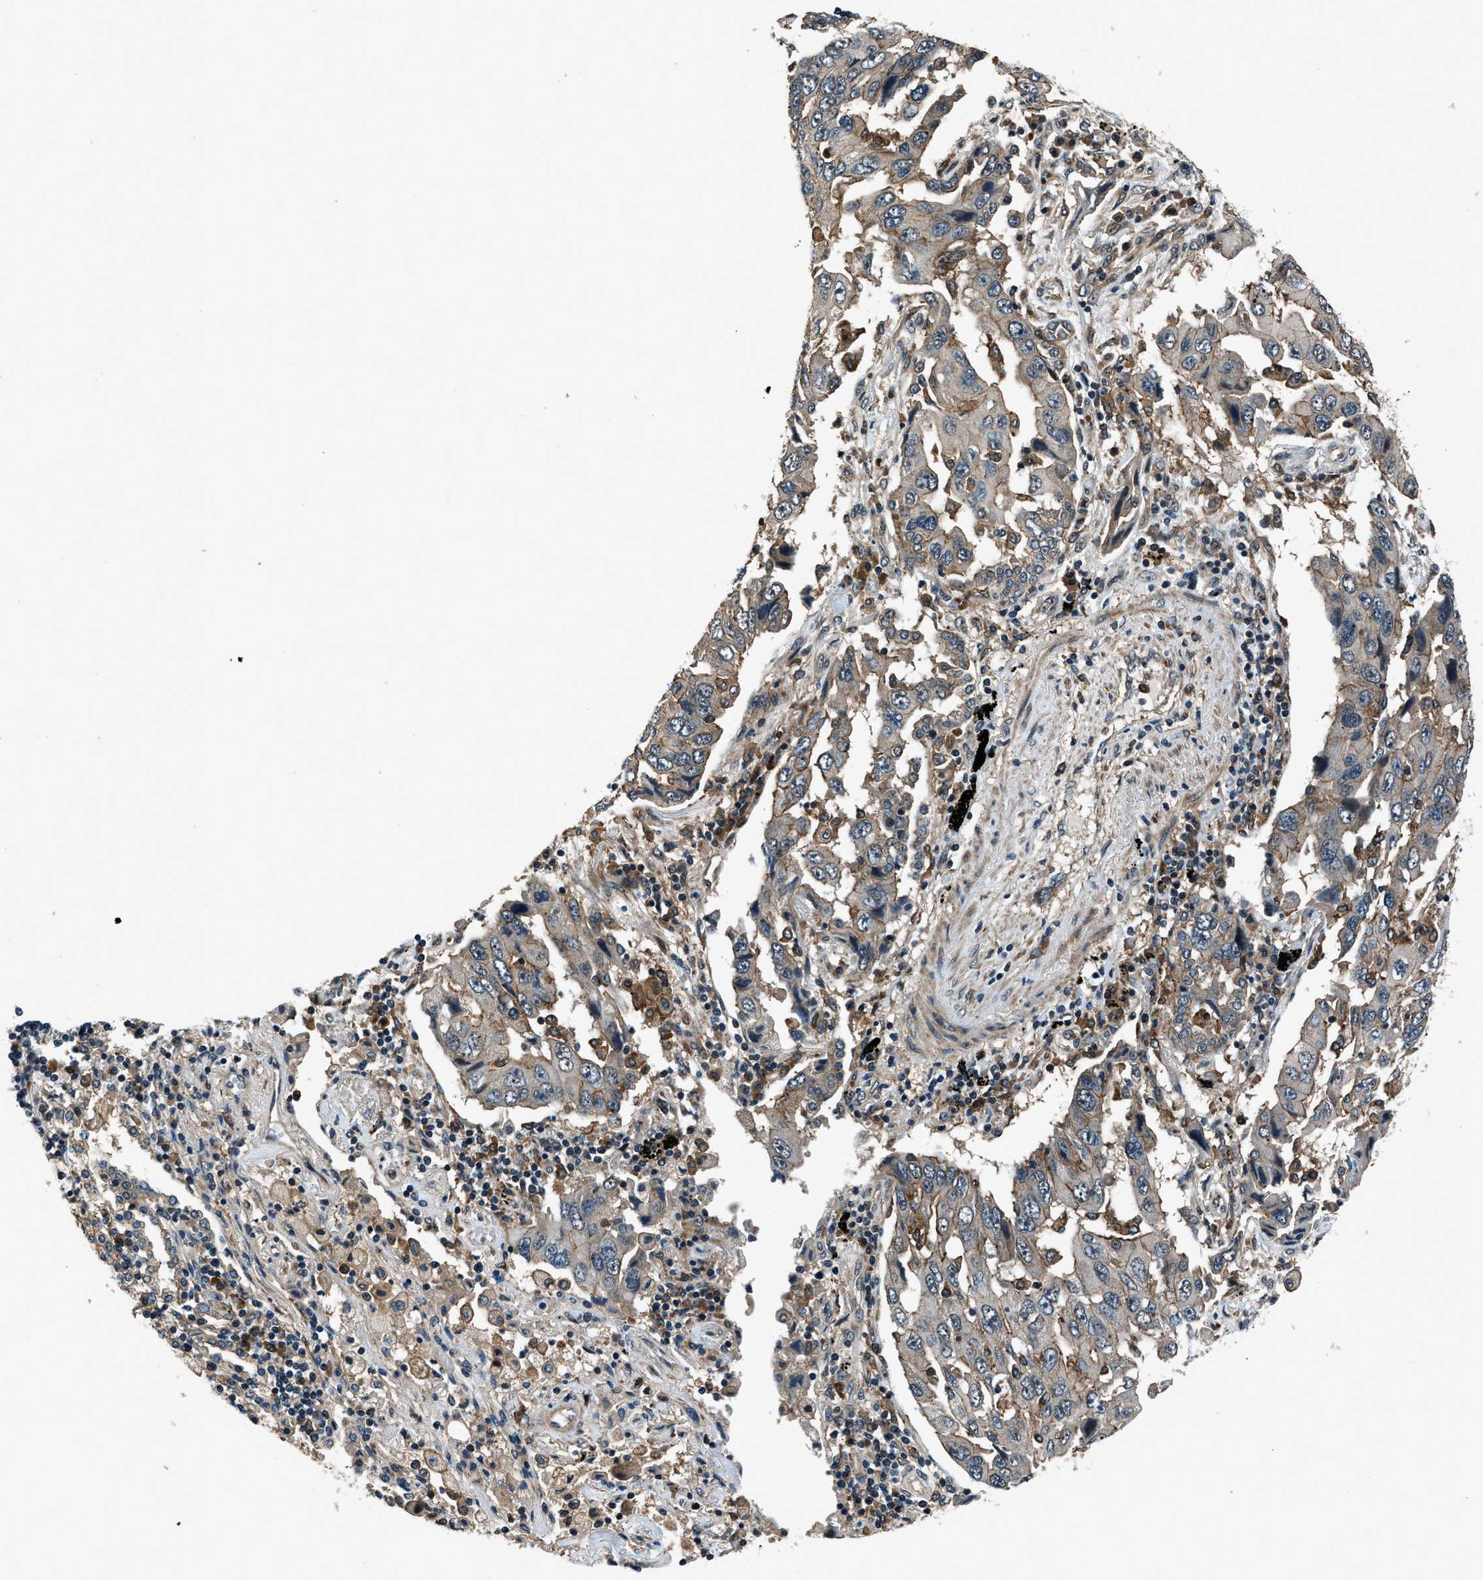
{"staining": {"intensity": "weak", "quantity": ">75%", "location": "cytoplasmic/membranous"}, "tissue": "lung cancer", "cell_type": "Tumor cells", "image_type": "cancer", "snomed": [{"axis": "morphology", "description": "Adenocarcinoma, NOS"}, {"axis": "topography", "description": "Lung"}], "caption": "Adenocarcinoma (lung) stained for a protein reveals weak cytoplasmic/membranous positivity in tumor cells.", "gene": "ARHGEF11", "patient": {"sex": "female", "age": 65}}